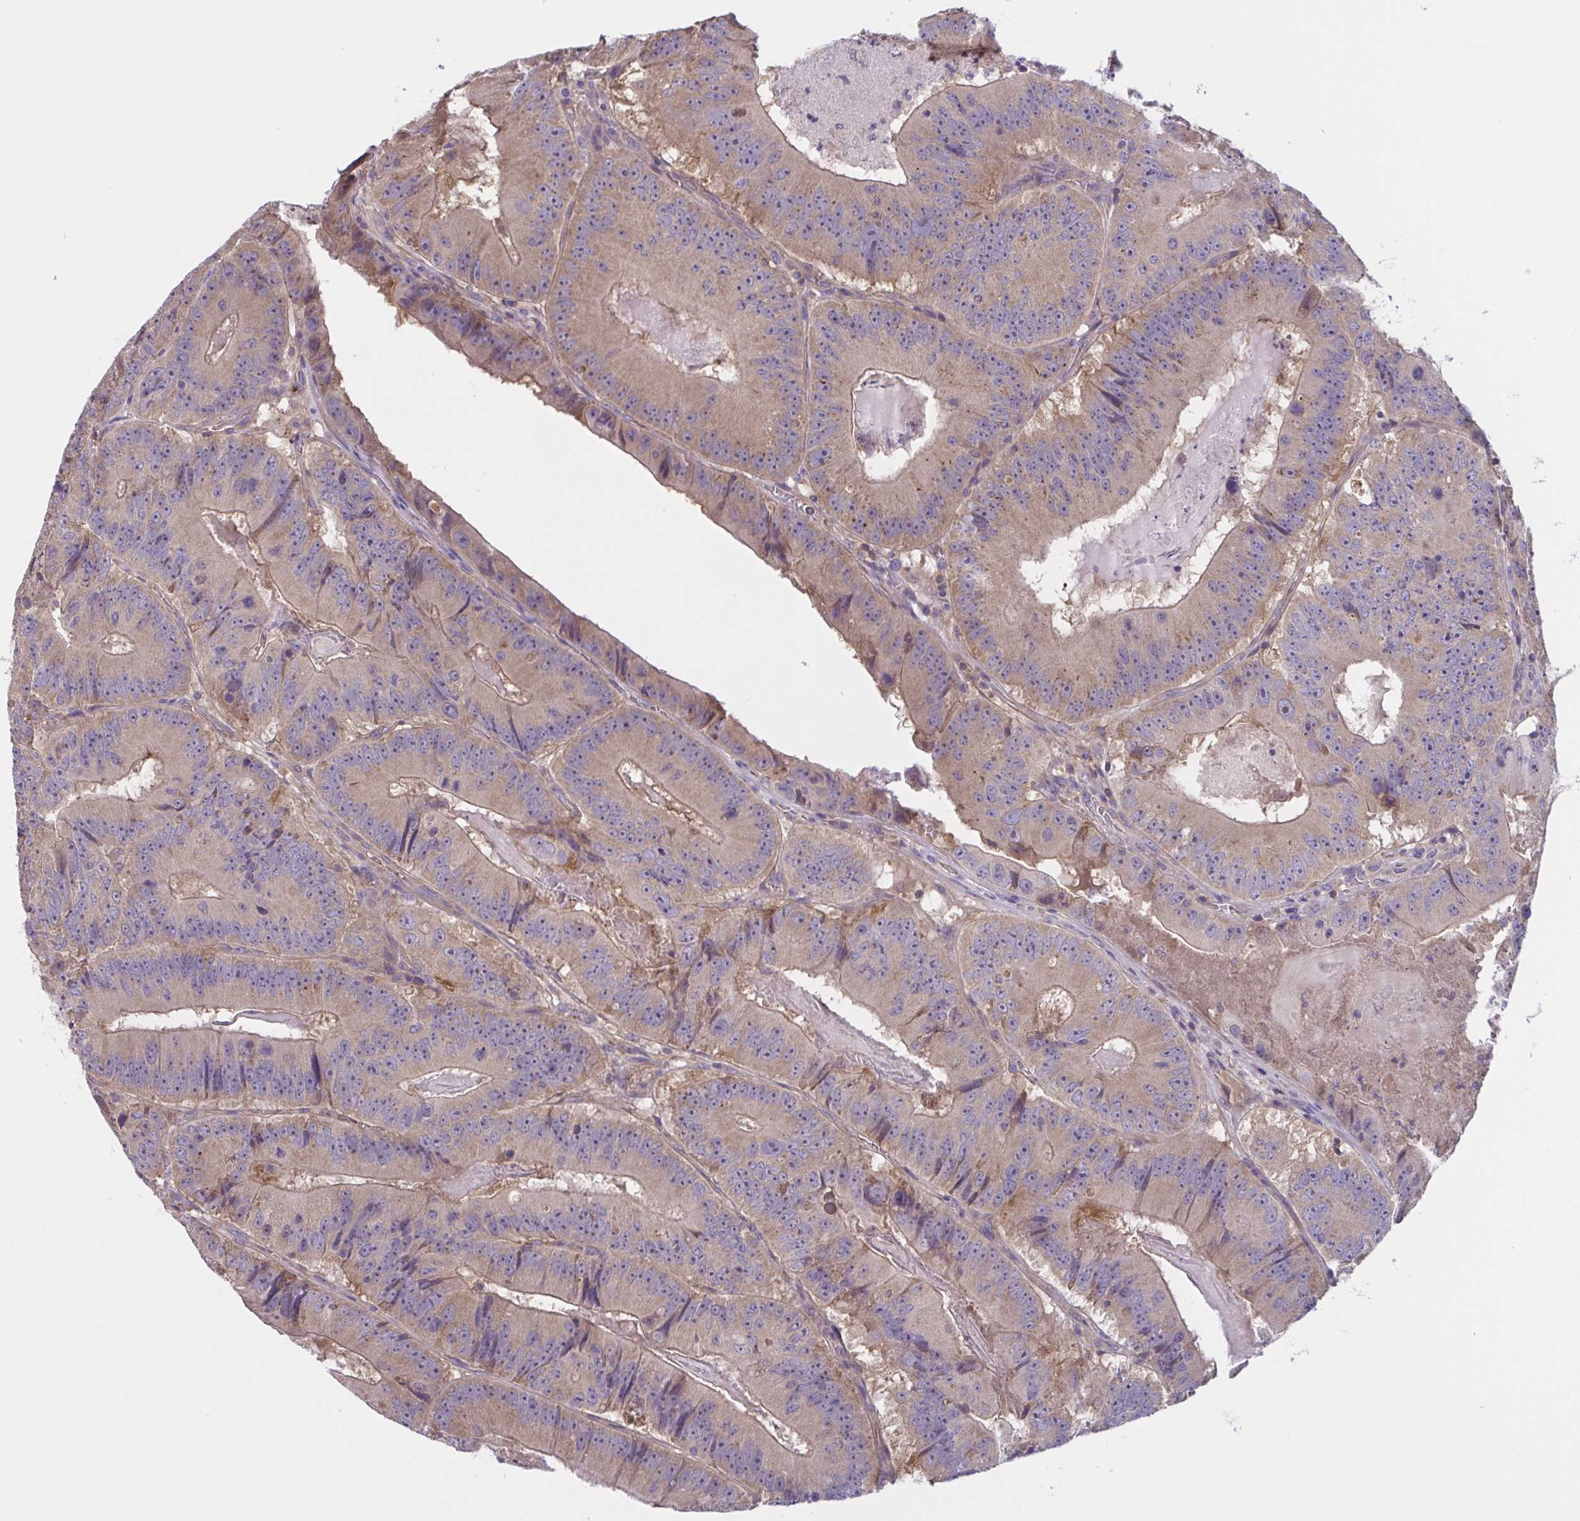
{"staining": {"intensity": "weak", "quantity": ">75%", "location": "cytoplasmic/membranous"}, "tissue": "colorectal cancer", "cell_type": "Tumor cells", "image_type": "cancer", "snomed": [{"axis": "morphology", "description": "Adenocarcinoma, NOS"}, {"axis": "topography", "description": "Colon"}], "caption": "The histopathology image demonstrates immunohistochemical staining of colorectal cancer (adenocarcinoma). There is weak cytoplasmic/membranous staining is appreciated in about >75% of tumor cells. (brown staining indicates protein expression, while blue staining denotes nuclei).", "gene": "WNT9B", "patient": {"sex": "female", "age": 86}}